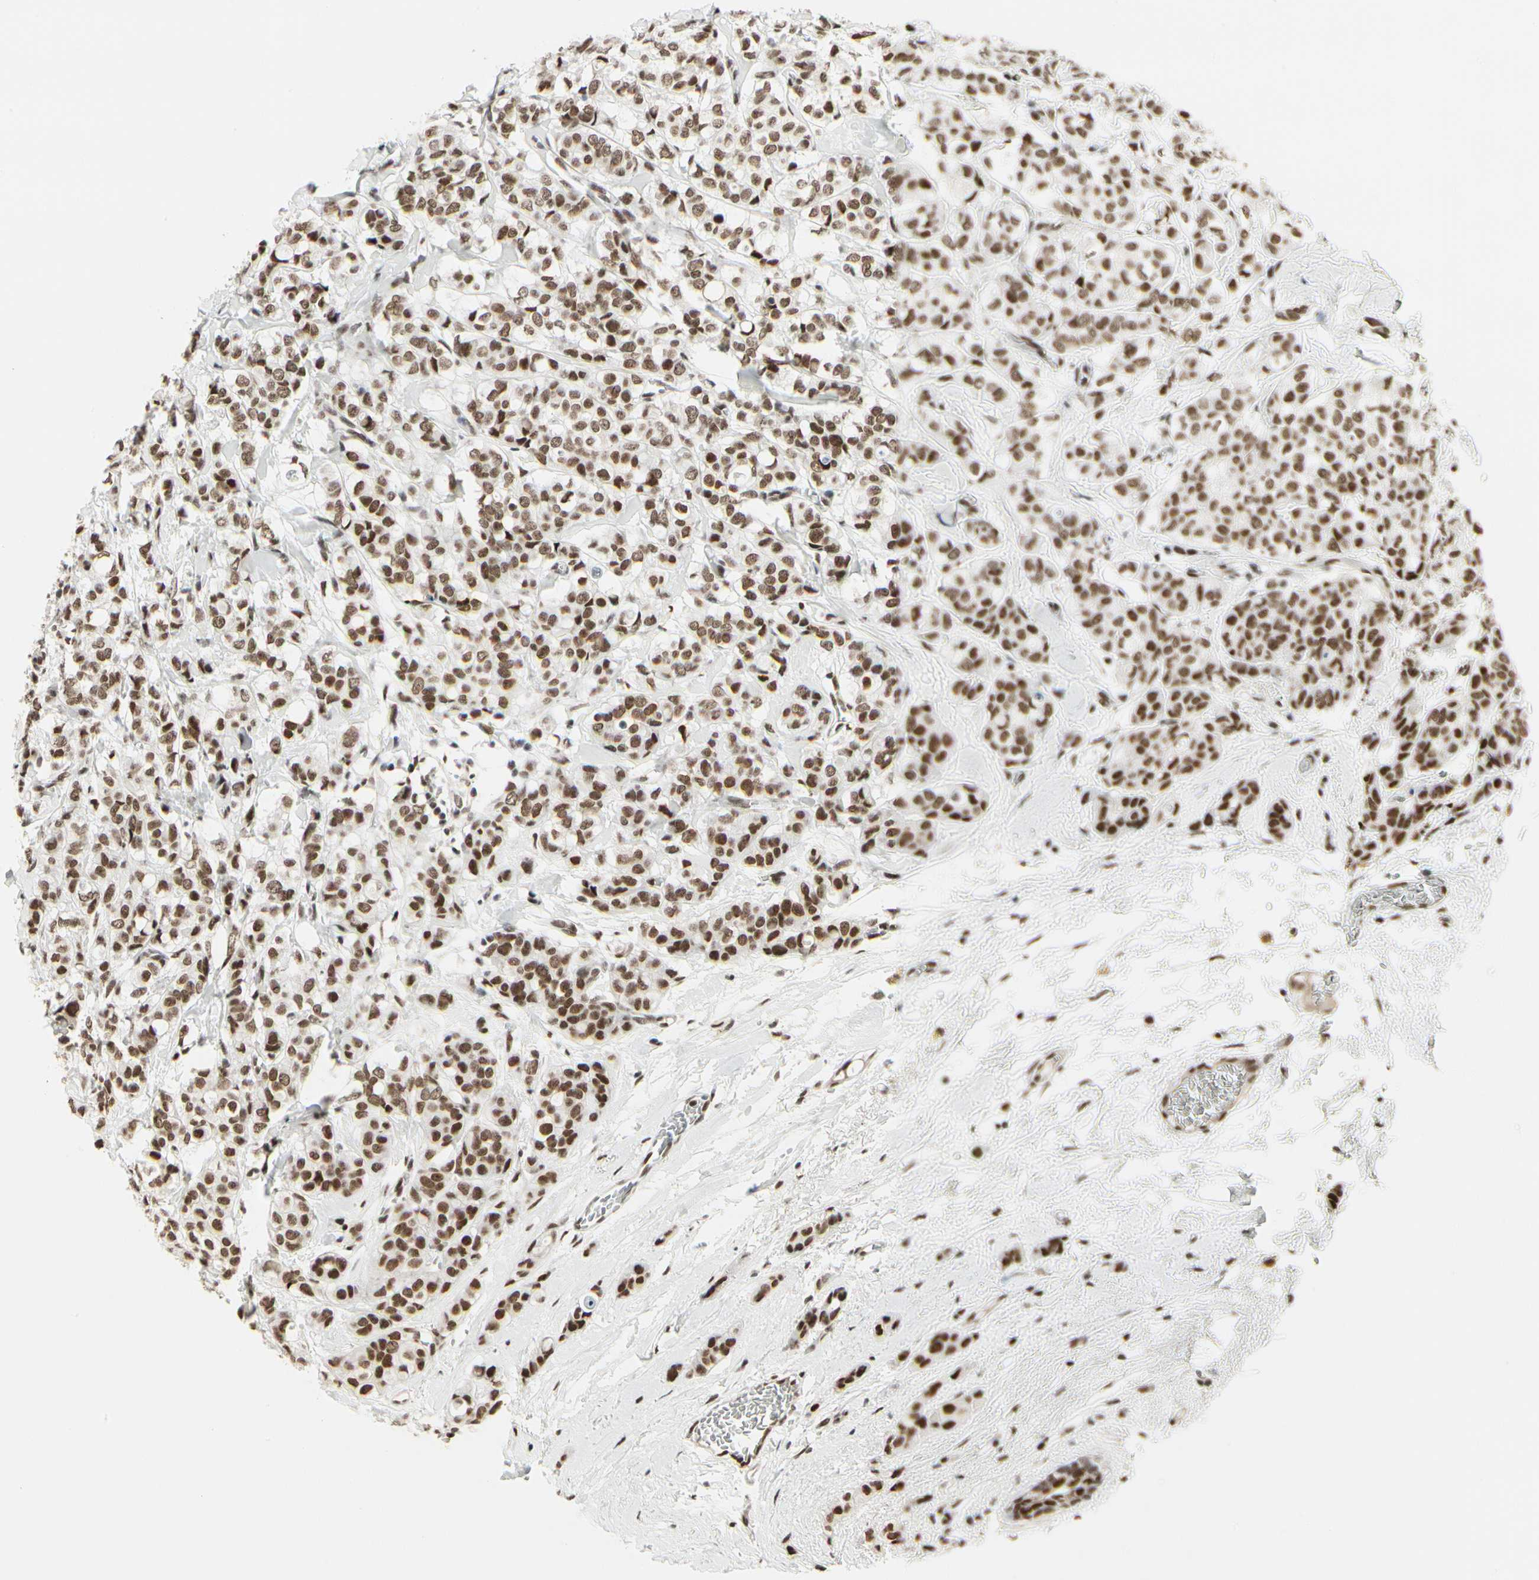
{"staining": {"intensity": "moderate", "quantity": ">75%", "location": "nuclear"}, "tissue": "breast cancer", "cell_type": "Tumor cells", "image_type": "cancer", "snomed": [{"axis": "morphology", "description": "Lobular carcinoma"}, {"axis": "topography", "description": "Breast"}], "caption": "IHC of breast lobular carcinoma shows medium levels of moderate nuclear positivity in about >75% of tumor cells. (IHC, brightfield microscopy, high magnification).", "gene": "HMG20A", "patient": {"sex": "female", "age": 60}}